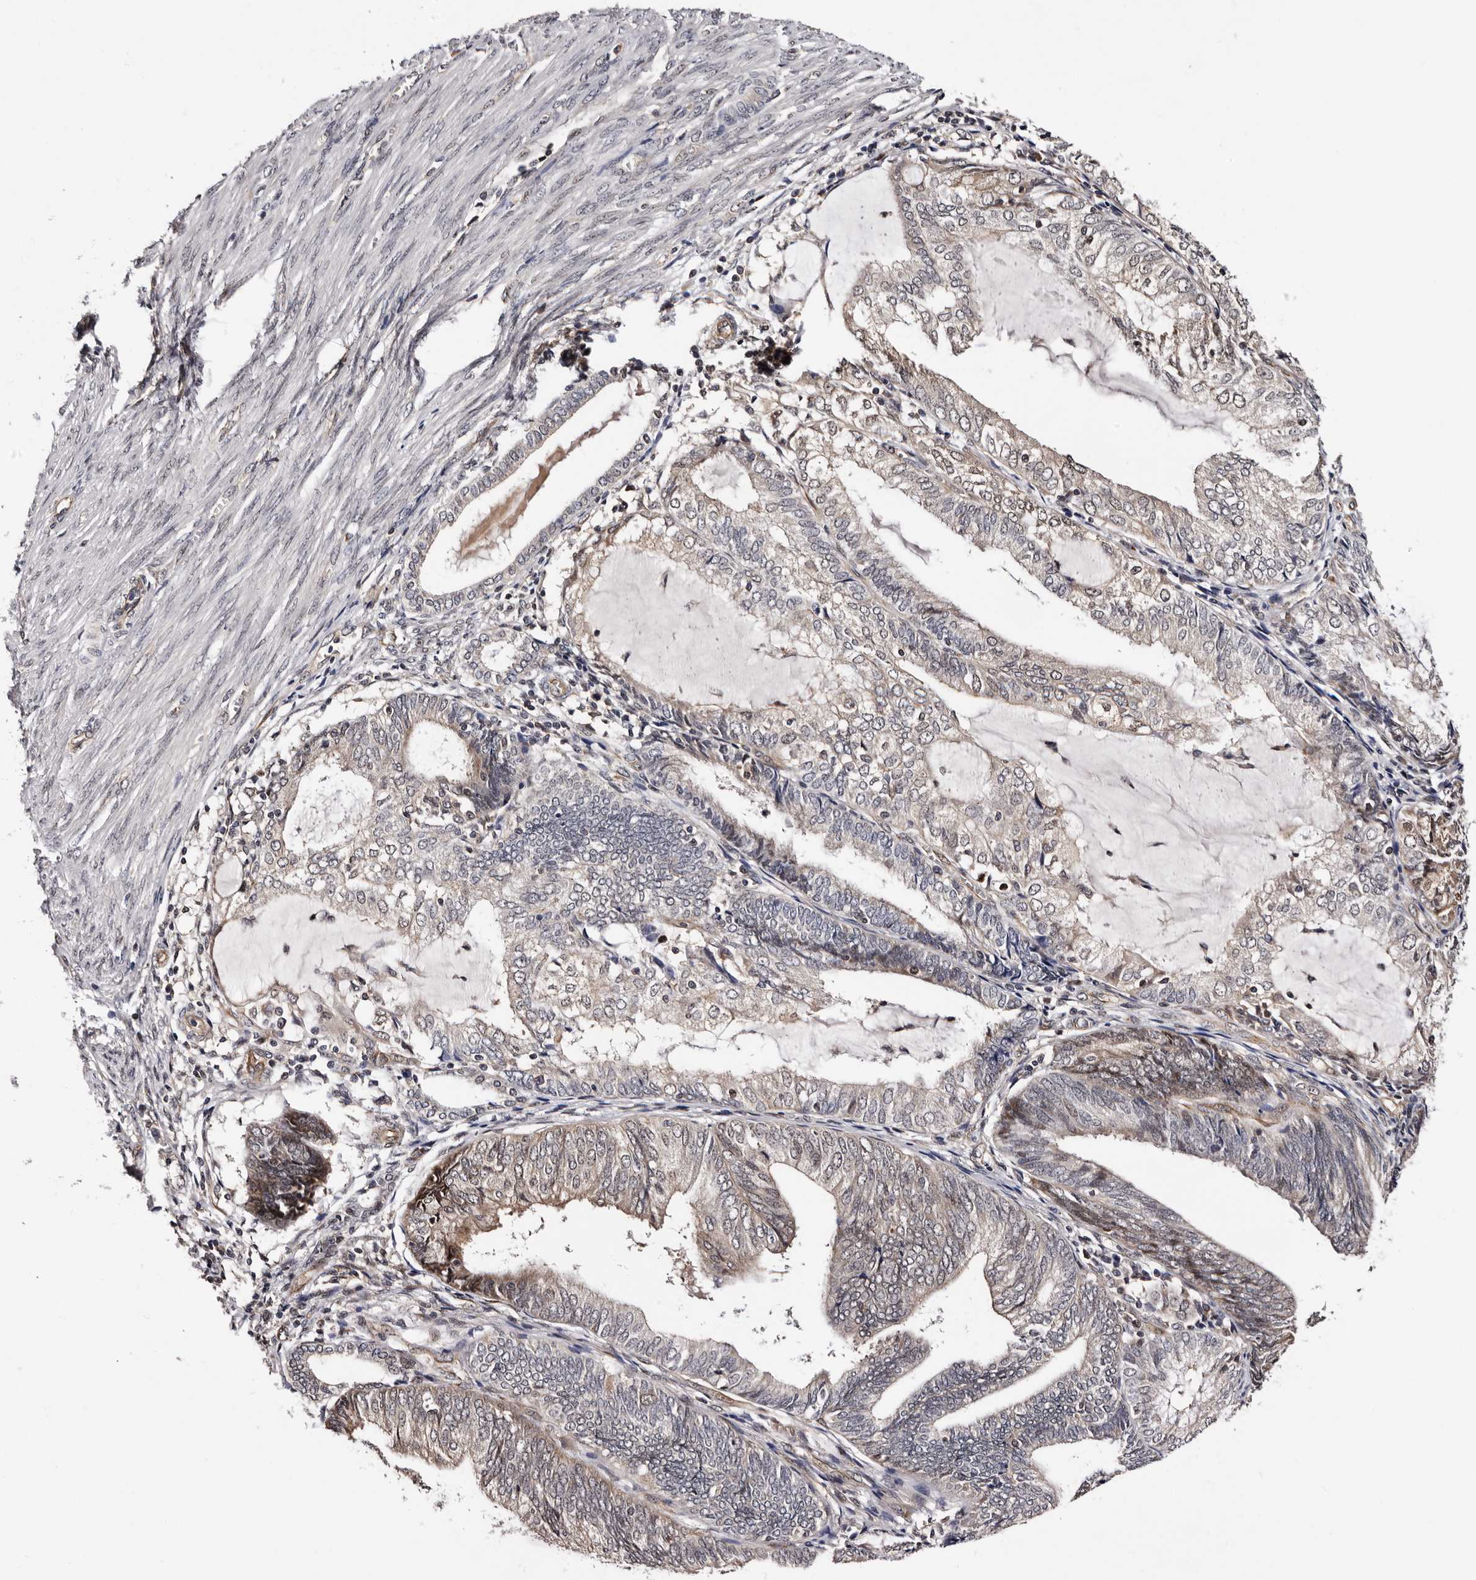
{"staining": {"intensity": "weak", "quantity": "25%-75%", "location": "cytoplasmic/membranous"}, "tissue": "endometrial cancer", "cell_type": "Tumor cells", "image_type": "cancer", "snomed": [{"axis": "morphology", "description": "Adenocarcinoma, NOS"}, {"axis": "topography", "description": "Endometrium"}], "caption": "Immunohistochemical staining of human endometrial adenocarcinoma displays low levels of weak cytoplasmic/membranous protein positivity in approximately 25%-75% of tumor cells. (Brightfield microscopy of DAB IHC at high magnification).", "gene": "GLRX3", "patient": {"sex": "female", "age": 81}}